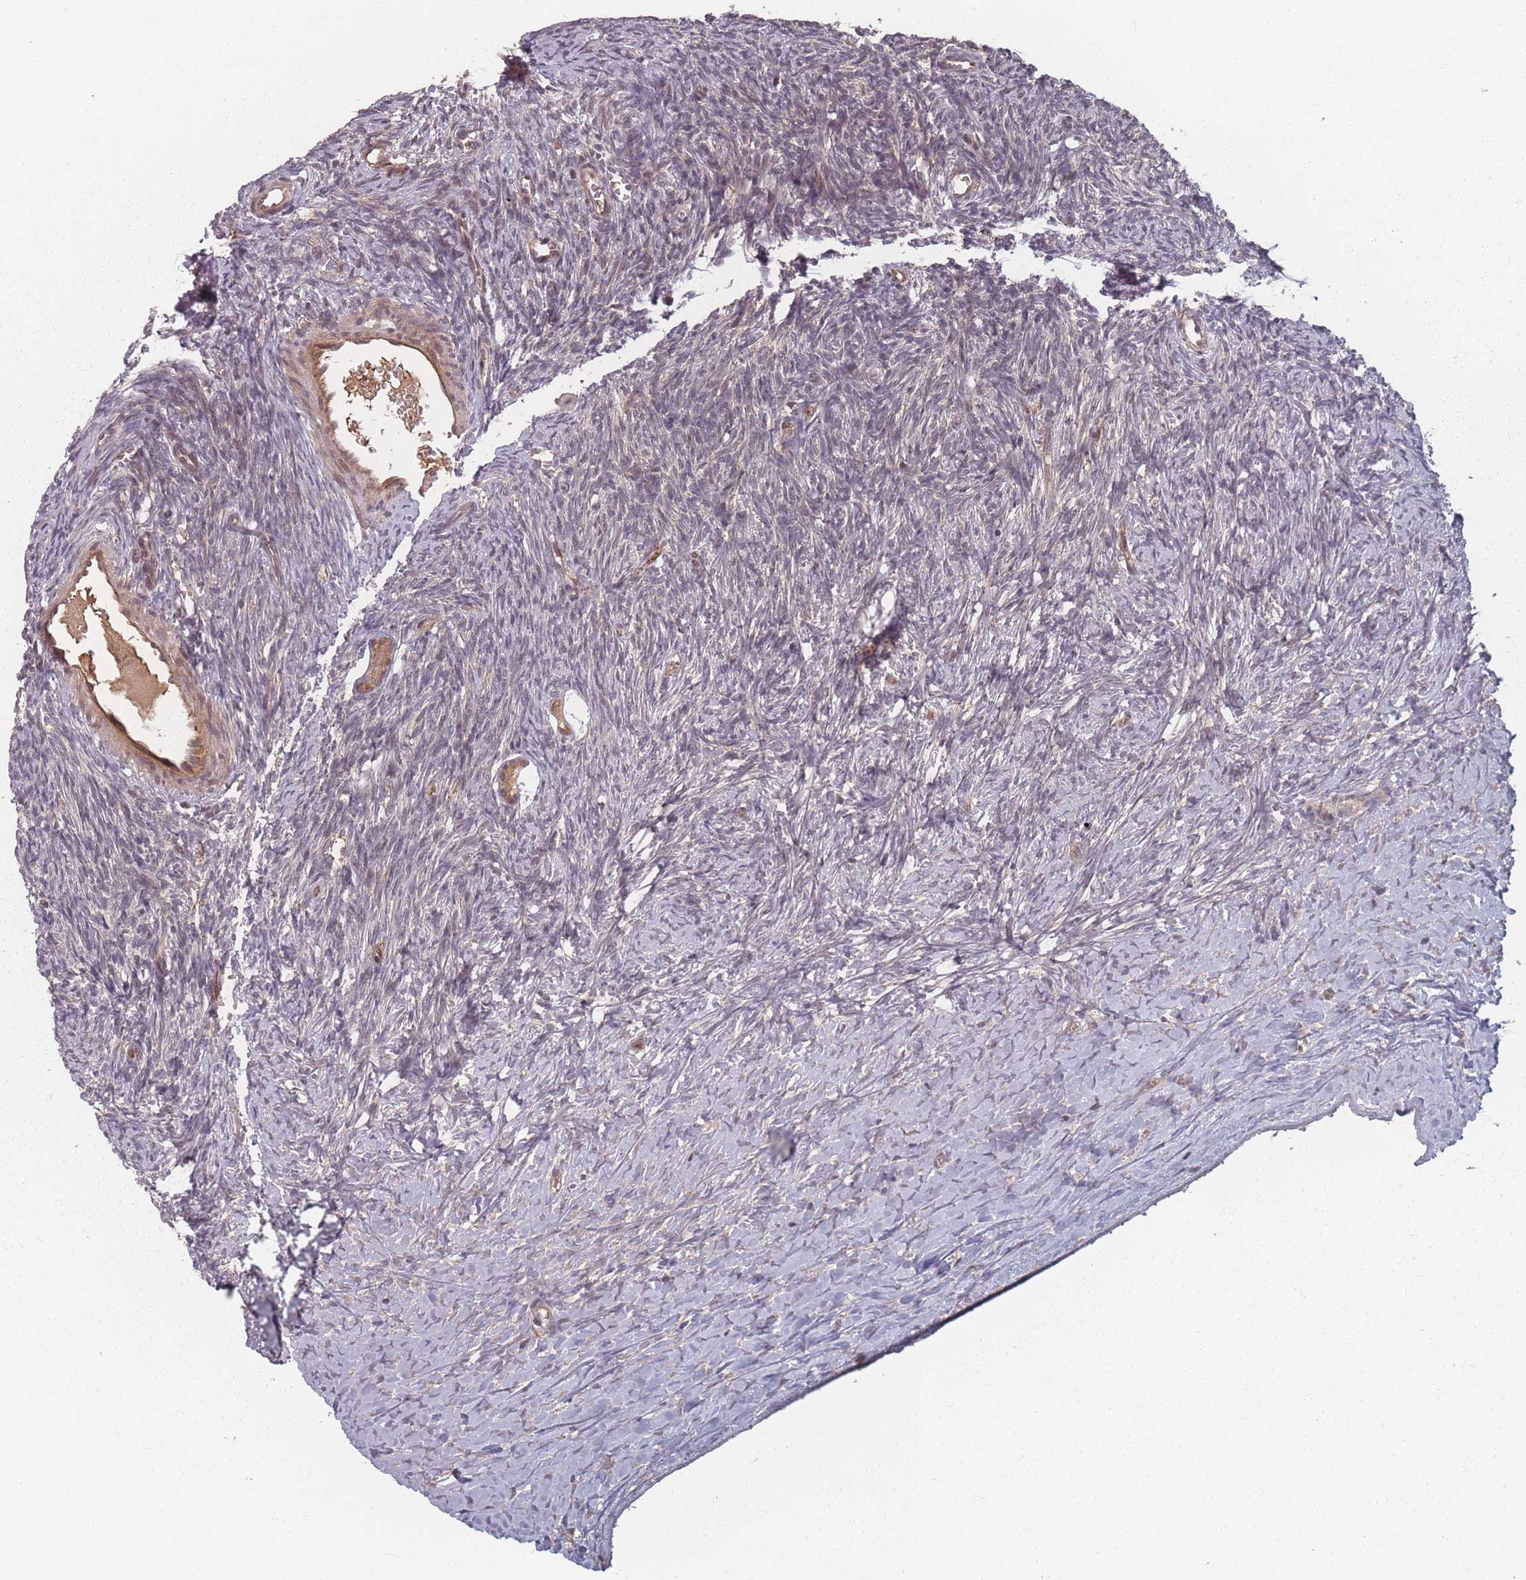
{"staining": {"intensity": "moderate", "quantity": ">75%", "location": "cytoplasmic/membranous"}, "tissue": "ovary", "cell_type": "Follicle cells", "image_type": "normal", "snomed": [{"axis": "morphology", "description": "Normal tissue, NOS"}, {"axis": "morphology", "description": "Developmental malformation"}, {"axis": "topography", "description": "Ovary"}], "caption": "The histopathology image reveals a brown stain indicating the presence of a protein in the cytoplasmic/membranous of follicle cells in ovary. (Brightfield microscopy of DAB IHC at high magnification).", "gene": "HAGH", "patient": {"sex": "female", "age": 39}}